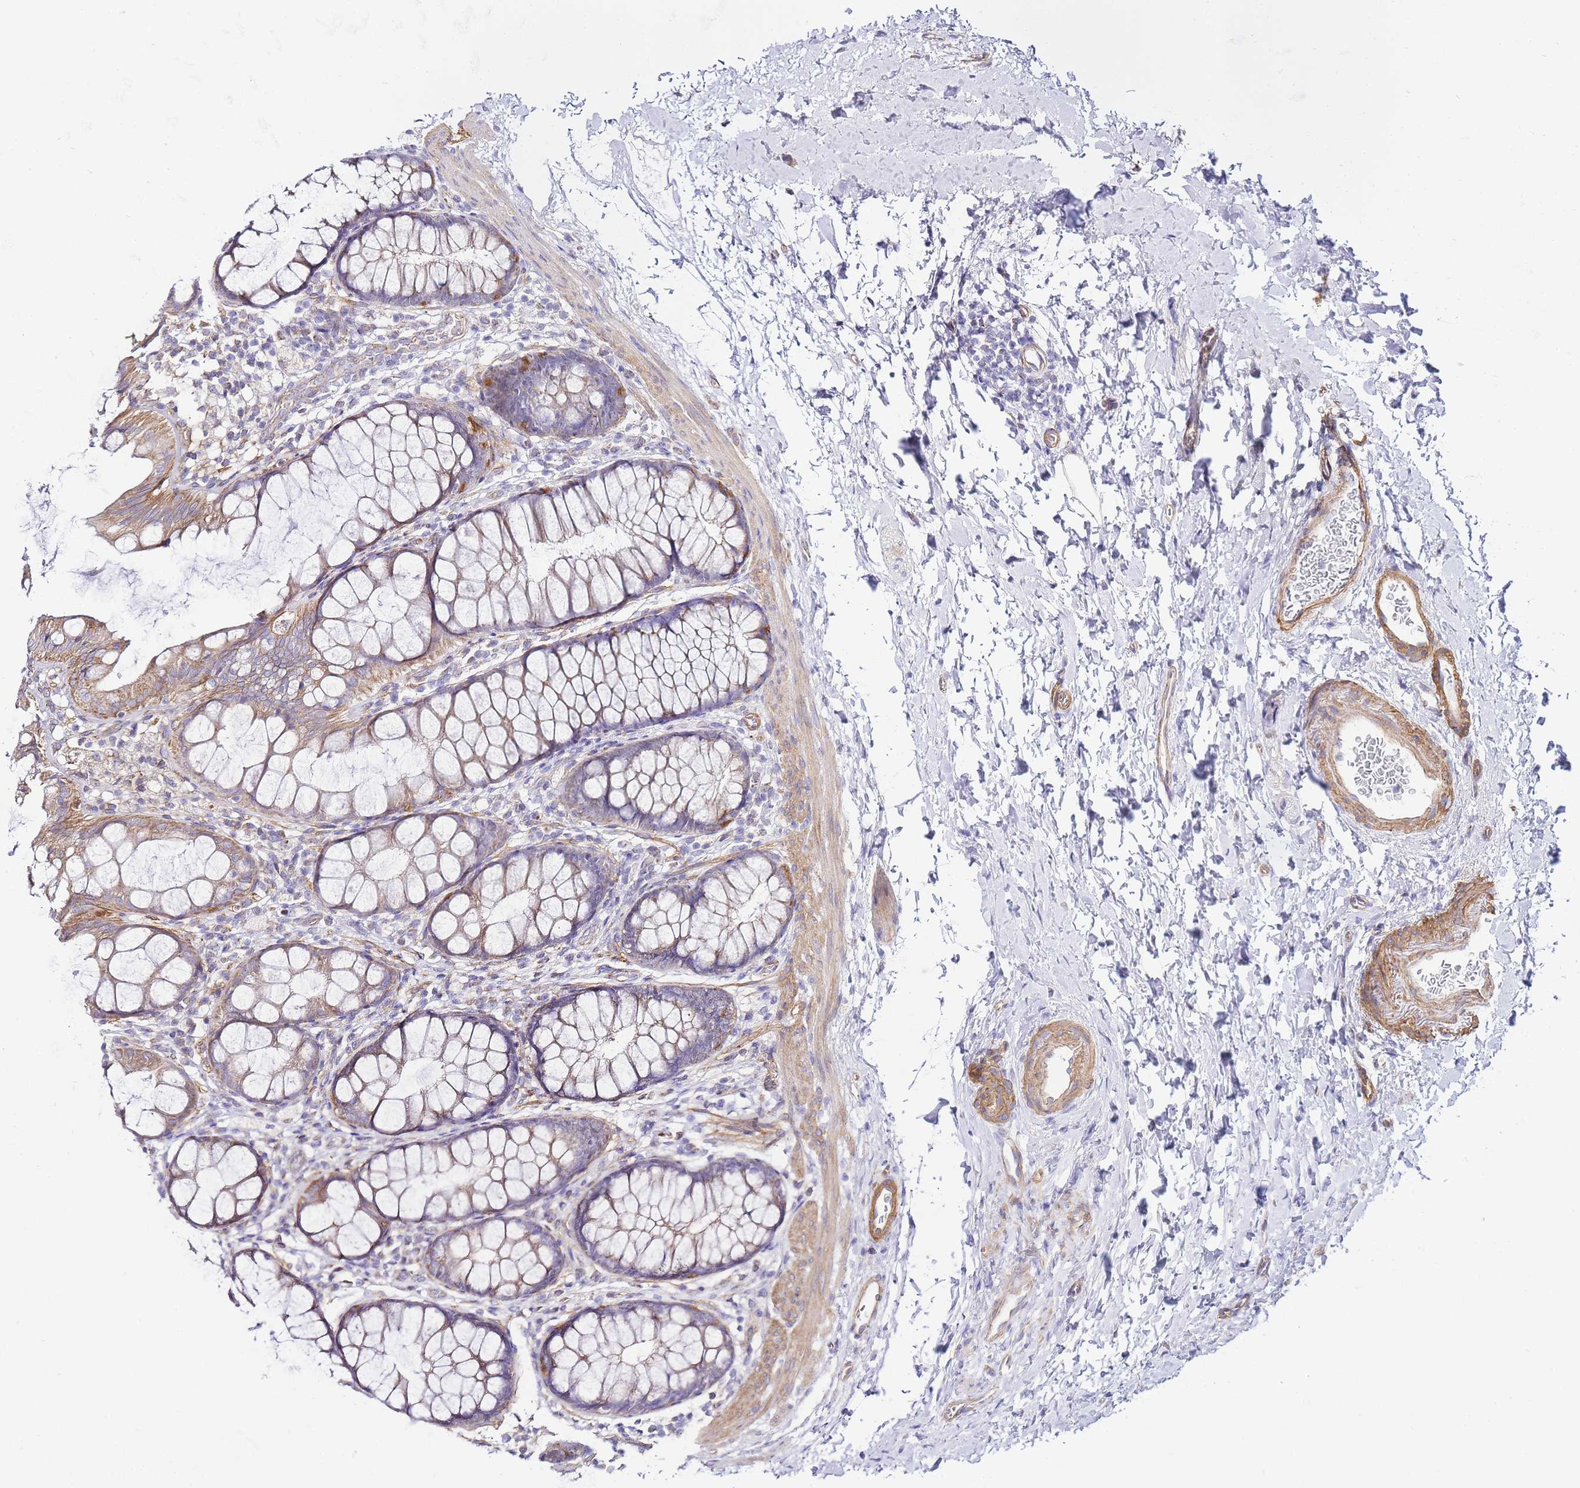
{"staining": {"intensity": "moderate", "quantity": ">75%", "location": "cytoplasmic/membranous"}, "tissue": "colon", "cell_type": "Endothelial cells", "image_type": "normal", "snomed": [{"axis": "morphology", "description": "Normal tissue, NOS"}, {"axis": "topography", "description": "Colon"}], "caption": "Moderate cytoplasmic/membranous staining for a protein is appreciated in about >75% of endothelial cells of benign colon using immunohistochemistry (IHC).", "gene": "PDCD7", "patient": {"sex": "female", "age": 62}}